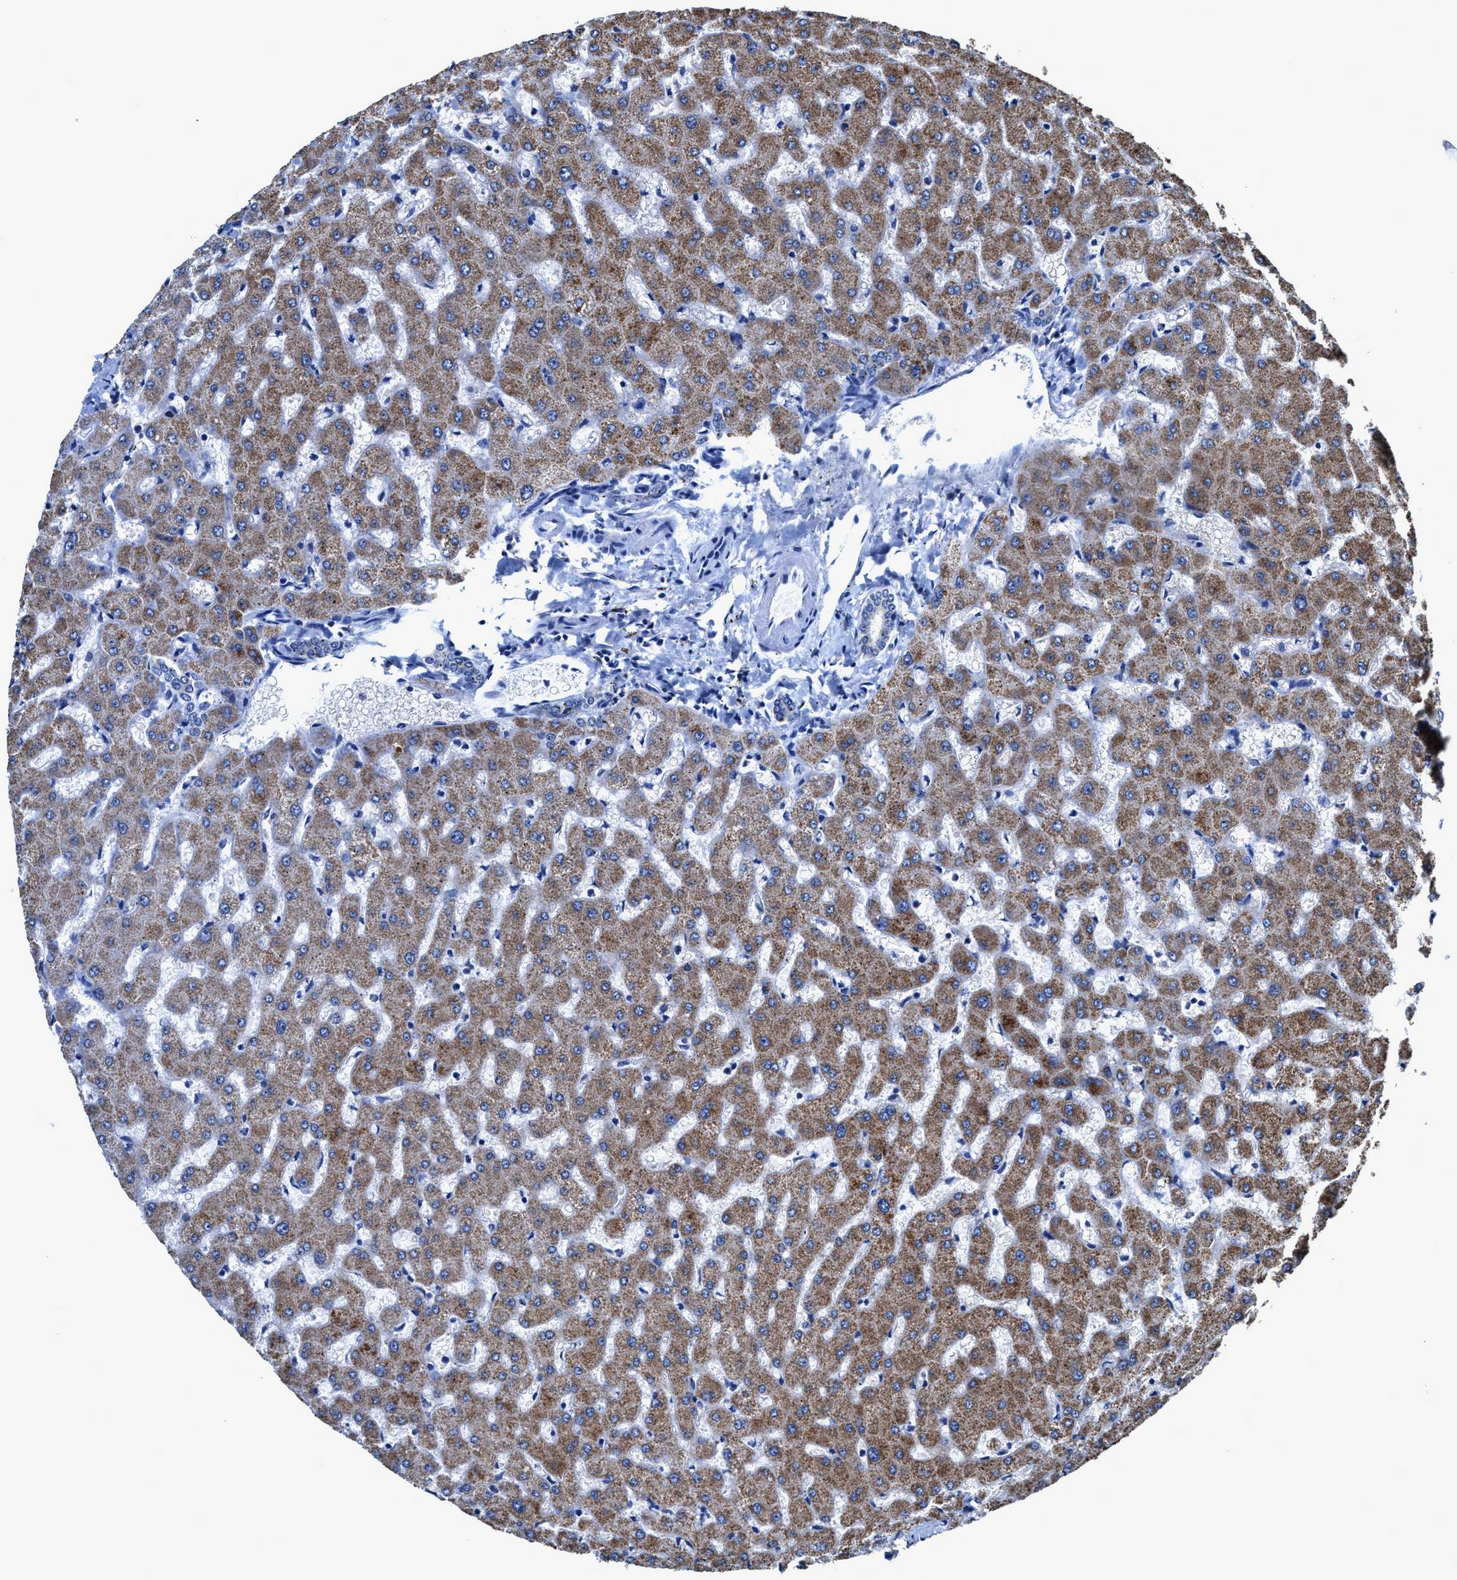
{"staining": {"intensity": "negative", "quantity": "none", "location": "none"}, "tissue": "liver", "cell_type": "Cholangiocytes", "image_type": "normal", "snomed": [{"axis": "morphology", "description": "Normal tissue, NOS"}, {"axis": "topography", "description": "Liver"}], "caption": "Cholangiocytes are negative for protein expression in normal human liver. (DAB (3,3'-diaminobenzidine) immunohistochemistry visualized using brightfield microscopy, high magnification).", "gene": "UBR4", "patient": {"sex": "female", "age": 63}}